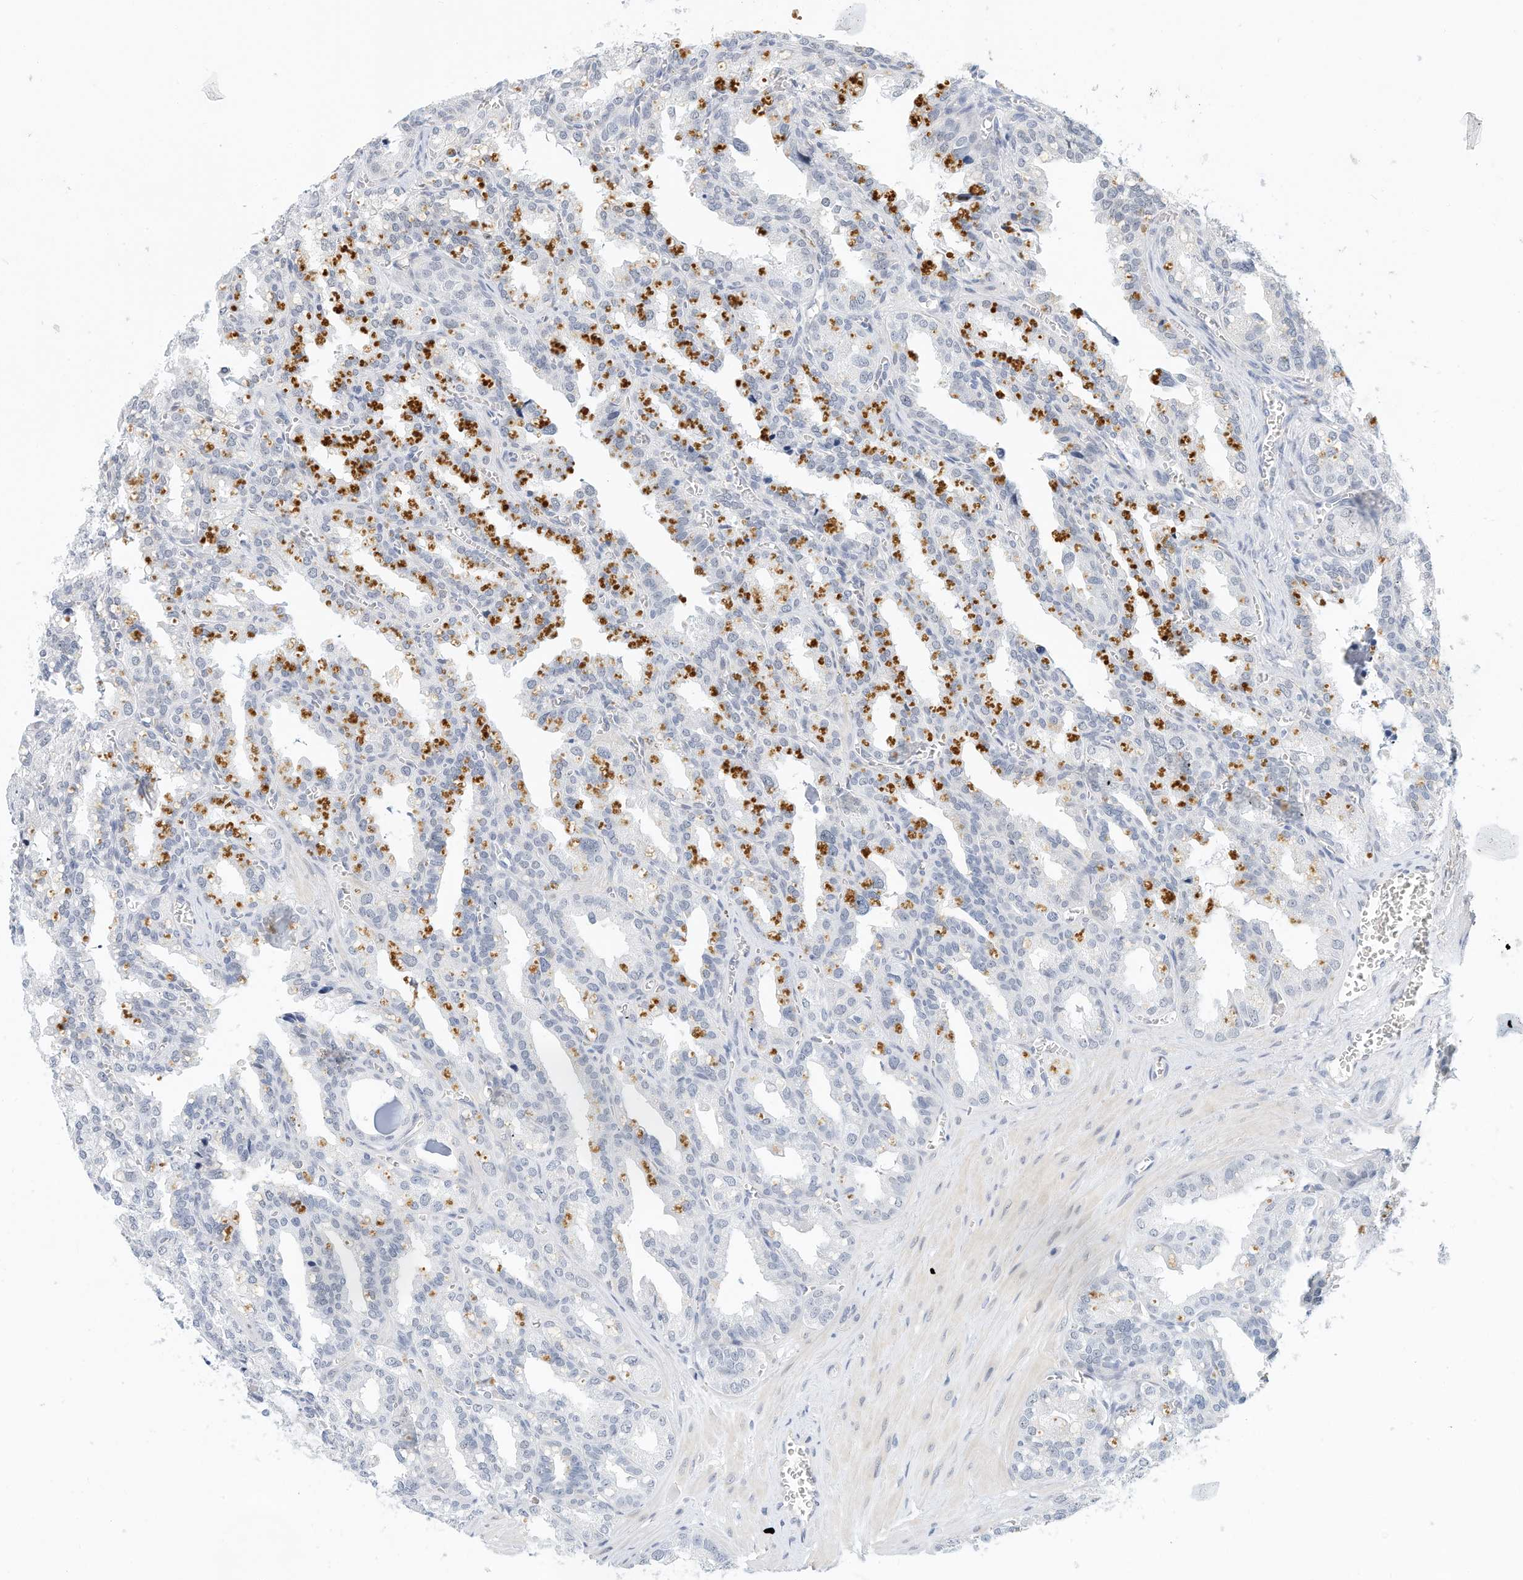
{"staining": {"intensity": "negative", "quantity": "none", "location": "none"}, "tissue": "seminal vesicle", "cell_type": "Glandular cells", "image_type": "normal", "snomed": [{"axis": "morphology", "description": "Normal tissue, NOS"}, {"axis": "topography", "description": "Prostate"}, {"axis": "topography", "description": "Seminal veicle"}], "caption": "An immunohistochemistry (IHC) micrograph of unremarkable seminal vesicle is shown. There is no staining in glandular cells of seminal vesicle.", "gene": "ARHGAP28", "patient": {"sex": "male", "age": 51}}